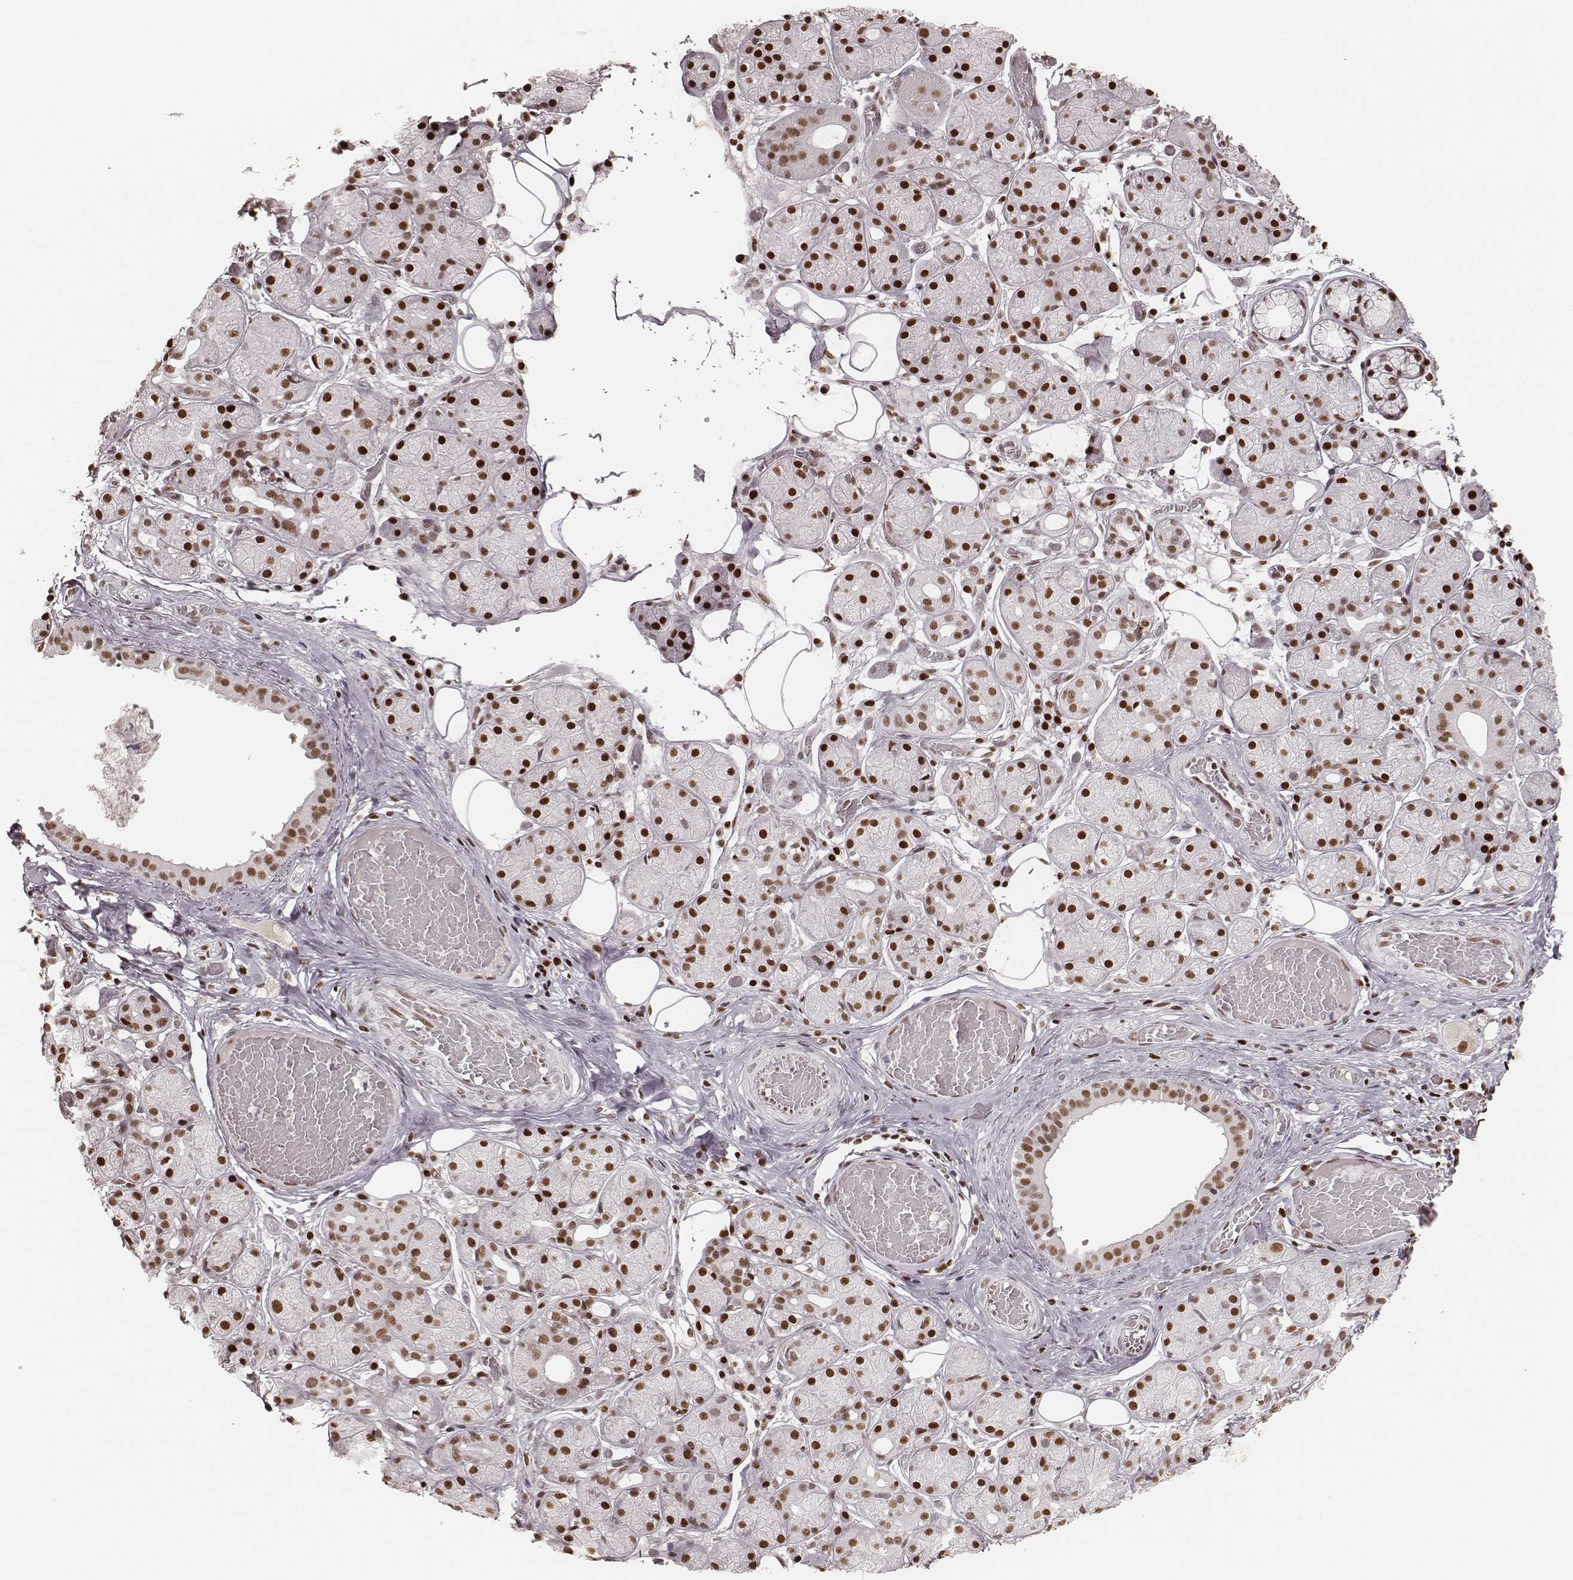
{"staining": {"intensity": "strong", "quantity": ">75%", "location": "nuclear"}, "tissue": "salivary gland", "cell_type": "Glandular cells", "image_type": "normal", "snomed": [{"axis": "morphology", "description": "Normal tissue, NOS"}, {"axis": "topography", "description": "Salivary gland"}, {"axis": "topography", "description": "Peripheral nerve tissue"}], "caption": "Normal salivary gland was stained to show a protein in brown. There is high levels of strong nuclear staining in approximately >75% of glandular cells.", "gene": "PARP1", "patient": {"sex": "male", "age": 71}}